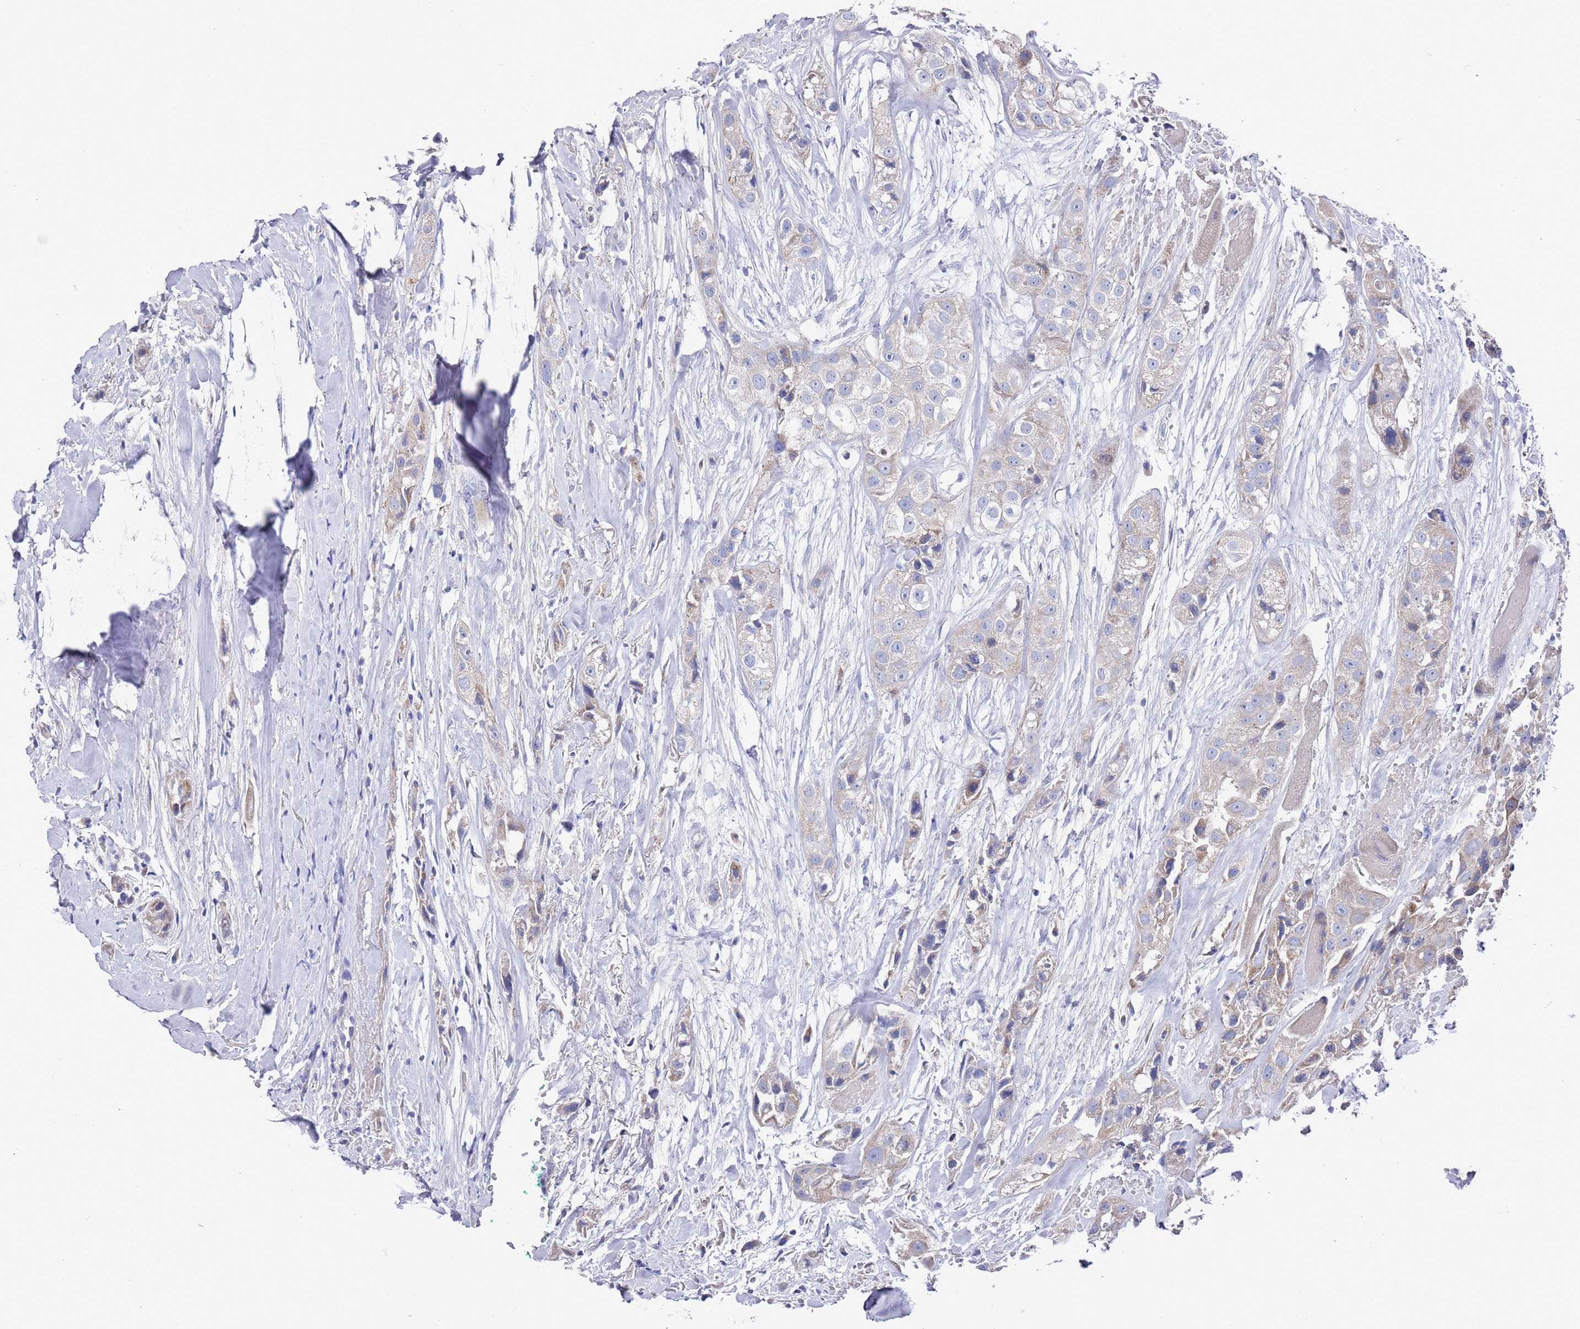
{"staining": {"intensity": "weak", "quantity": "<25%", "location": "cytoplasmic/membranous"}, "tissue": "head and neck cancer", "cell_type": "Tumor cells", "image_type": "cancer", "snomed": [{"axis": "morphology", "description": "Normal tissue, NOS"}, {"axis": "morphology", "description": "Squamous cell carcinoma, NOS"}, {"axis": "topography", "description": "Skeletal muscle"}, {"axis": "topography", "description": "Head-Neck"}], "caption": "DAB (3,3'-diaminobenzidine) immunohistochemical staining of human head and neck cancer (squamous cell carcinoma) demonstrates no significant staining in tumor cells.", "gene": "SCAPER", "patient": {"sex": "male", "age": 51}}